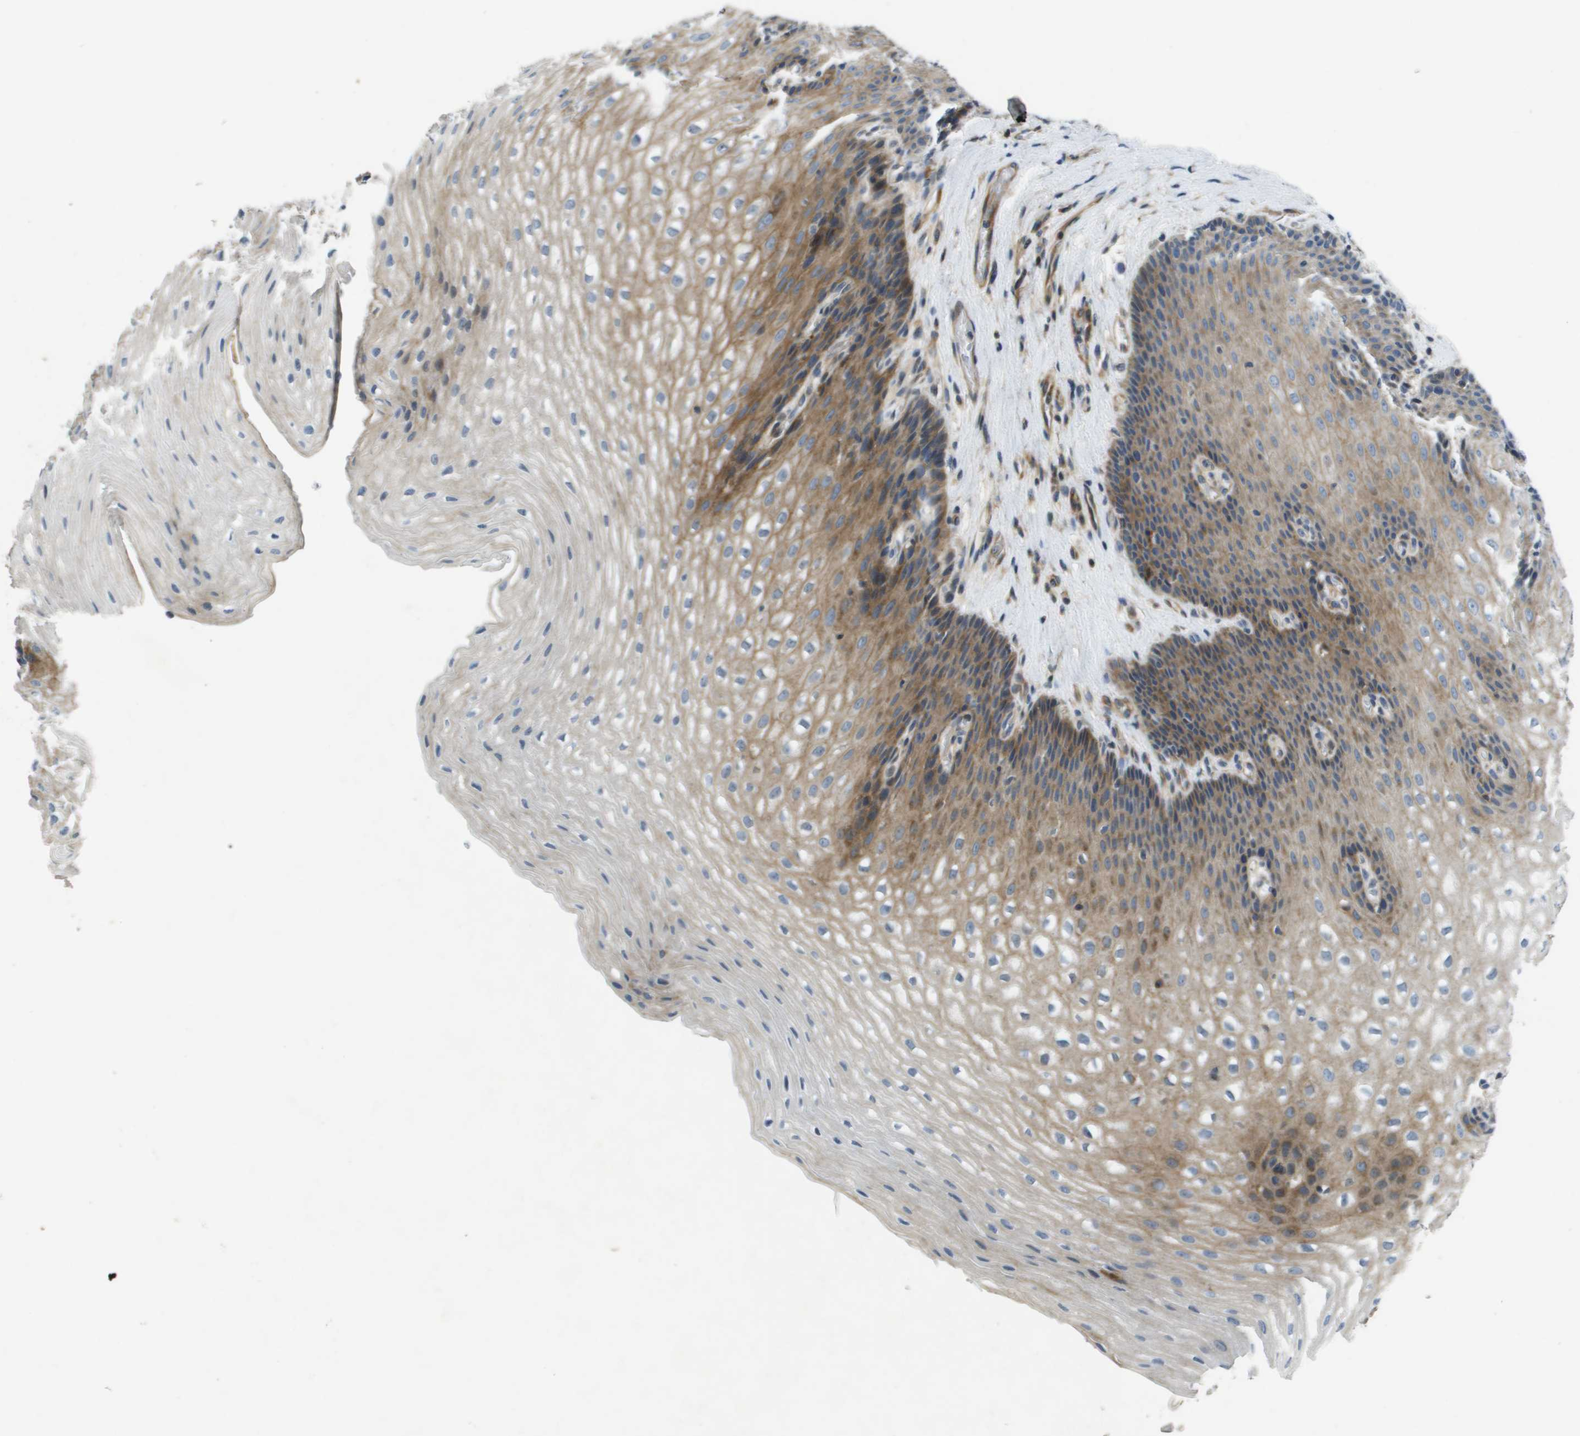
{"staining": {"intensity": "moderate", "quantity": ">75%", "location": "cytoplasmic/membranous"}, "tissue": "esophagus", "cell_type": "Squamous epithelial cells", "image_type": "normal", "snomed": [{"axis": "morphology", "description": "Normal tissue, NOS"}, {"axis": "topography", "description": "Esophagus"}], "caption": "A medium amount of moderate cytoplasmic/membranous expression is seen in approximately >75% of squamous epithelial cells in benign esophagus.", "gene": "SCN4B", "patient": {"sex": "male", "age": 48}}